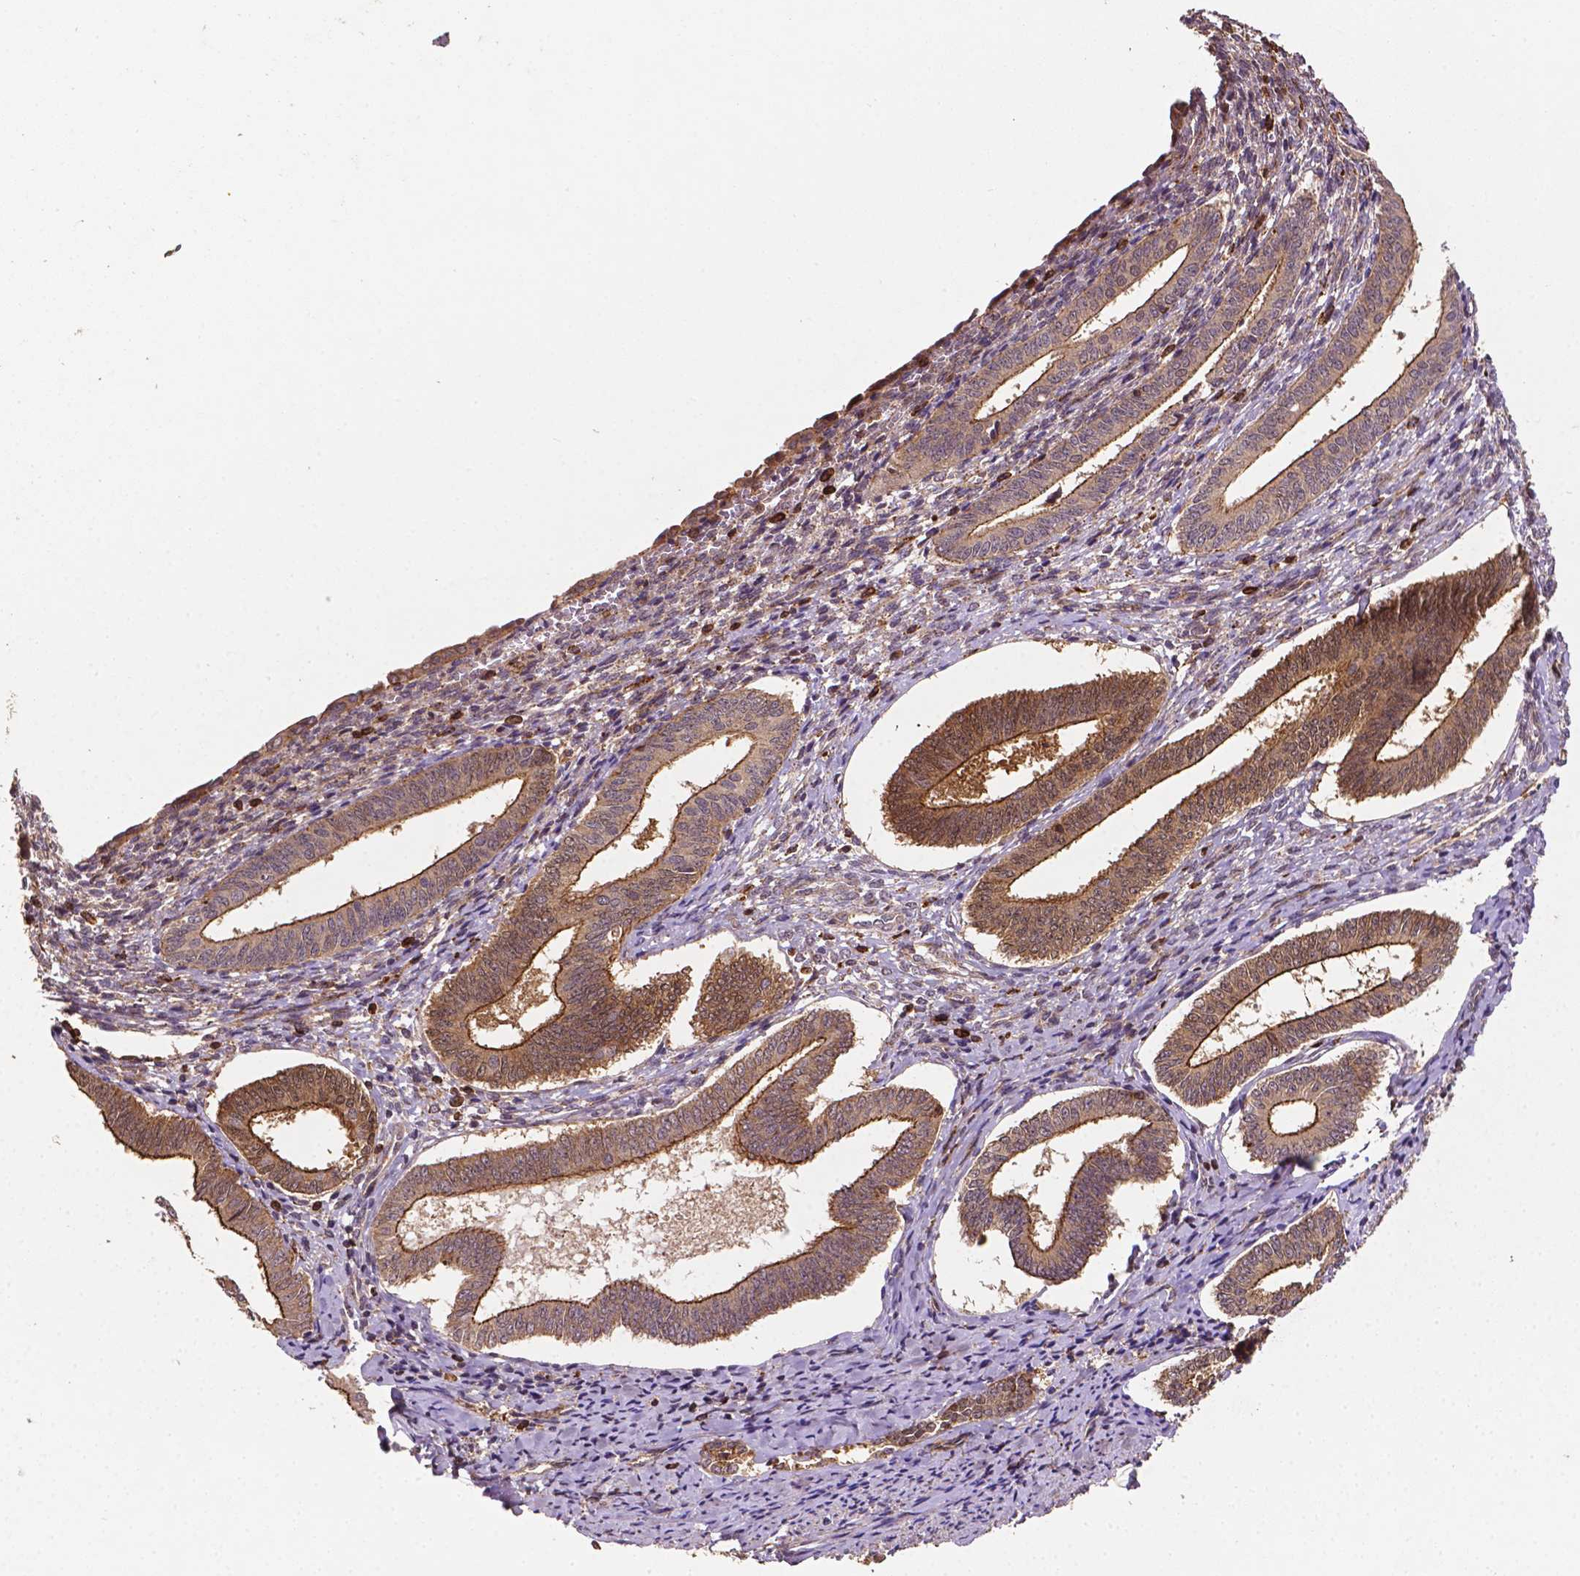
{"staining": {"intensity": "moderate", "quantity": ">75%", "location": "cytoplasmic/membranous"}, "tissue": "cervical cancer", "cell_type": "Tumor cells", "image_type": "cancer", "snomed": [{"axis": "morphology", "description": "Squamous cell carcinoma, NOS"}, {"axis": "topography", "description": "Cervix"}], "caption": "Protein expression analysis of cervical cancer demonstrates moderate cytoplasmic/membranous expression in approximately >75% of tumor cells.", "gene": "ZMYND19", "patient": {"sex": "female", "age": 59}}